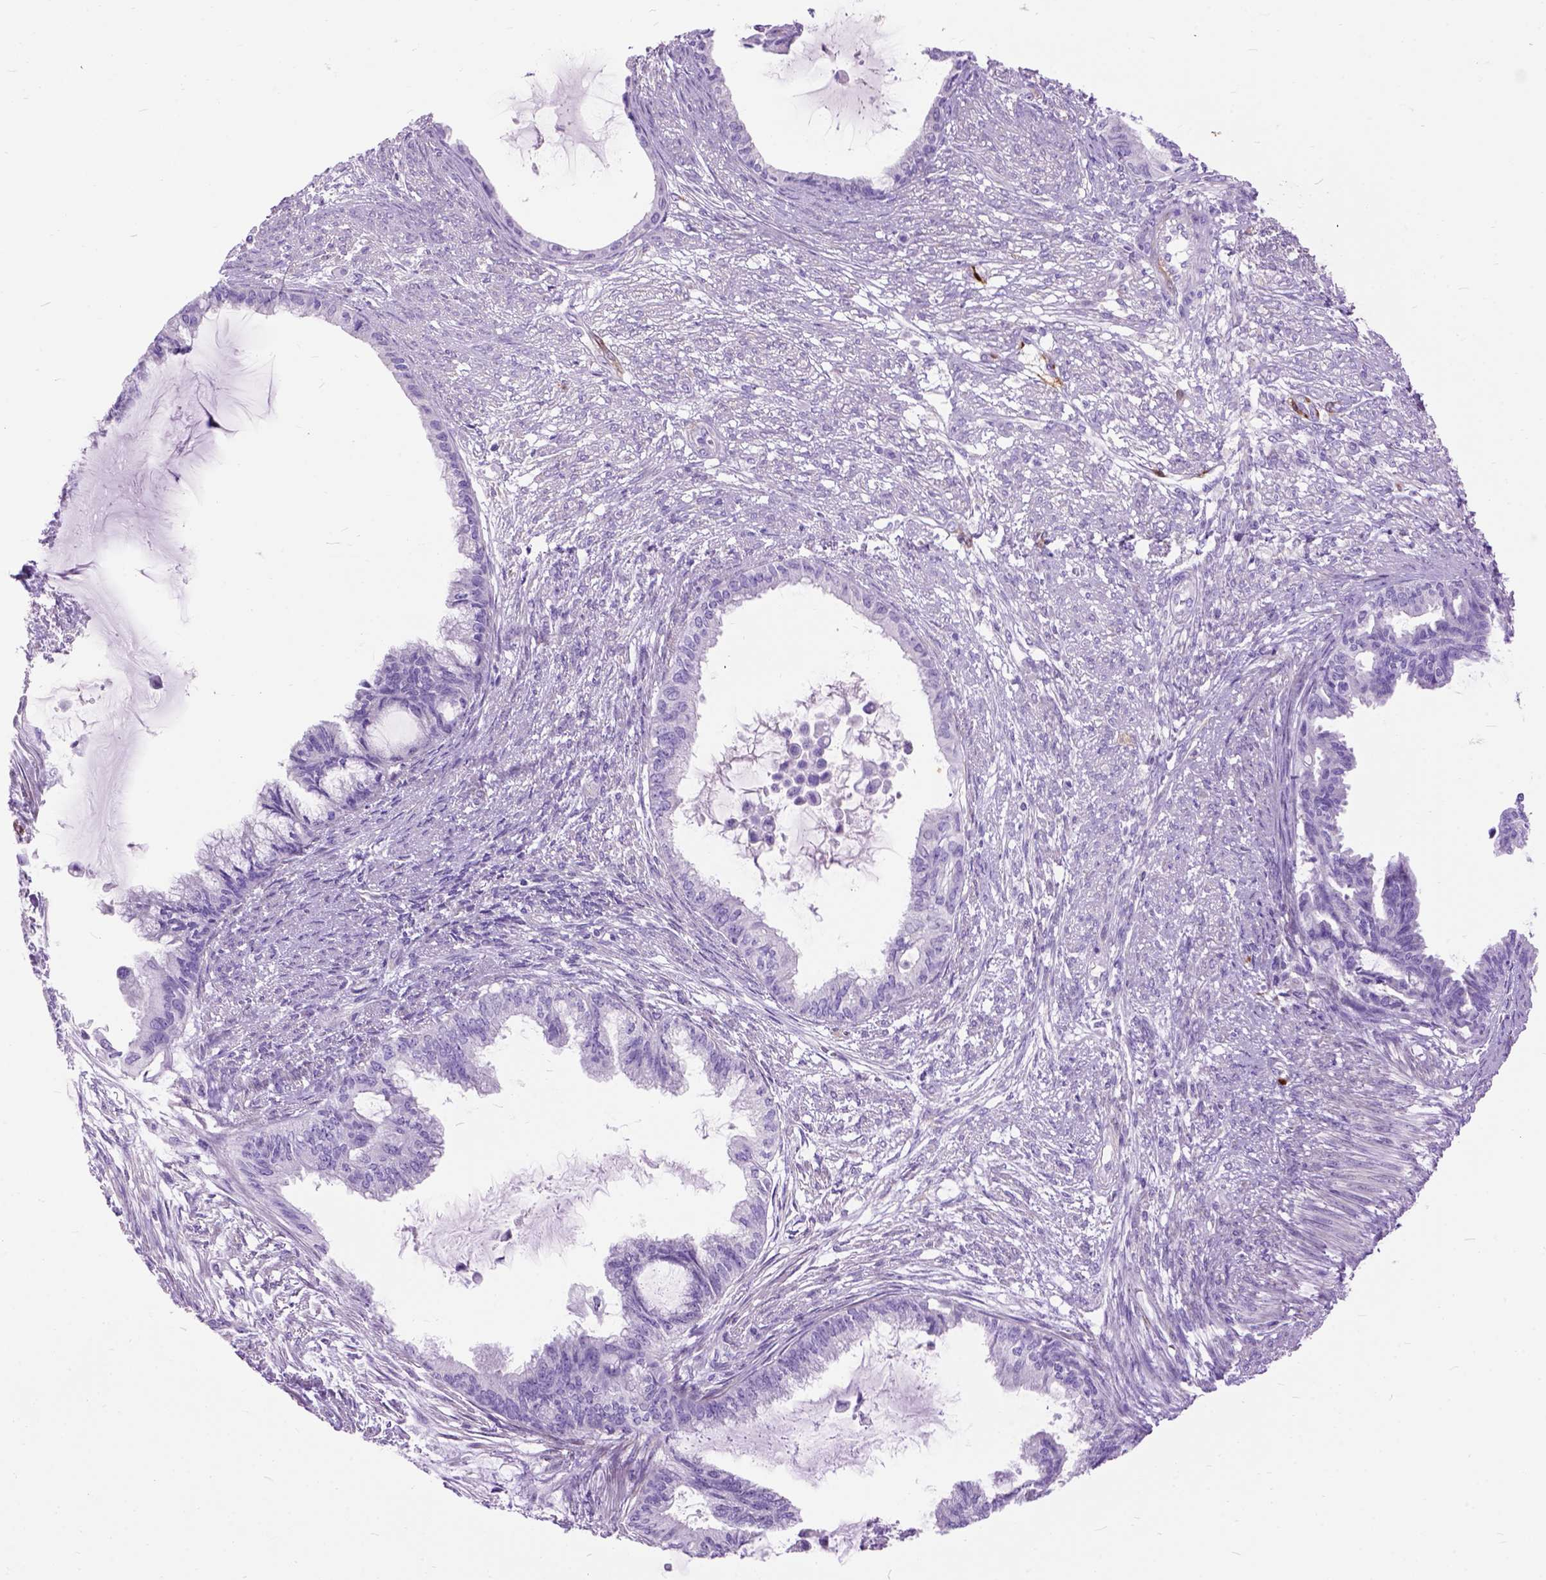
{"staining": {"intensity": "negative", "quantity": "none", "location": "none"}, "tissue": "endometrial cancer", "cell_type": "Tumor cells", "image_type": "cancer", "snomed": [{"axis": "morphology", "description": "Adenocarcinoma, NOS"}, {"axis": "topography", "description": "Endometrium"}], "caption": "This is an immunohistochemistry photomicrograph of adenocarcinoma (endometrial). There is no expression in tumor cells.", "gene": "MAPT", "patient": {"sex": "female", "age": 86}}